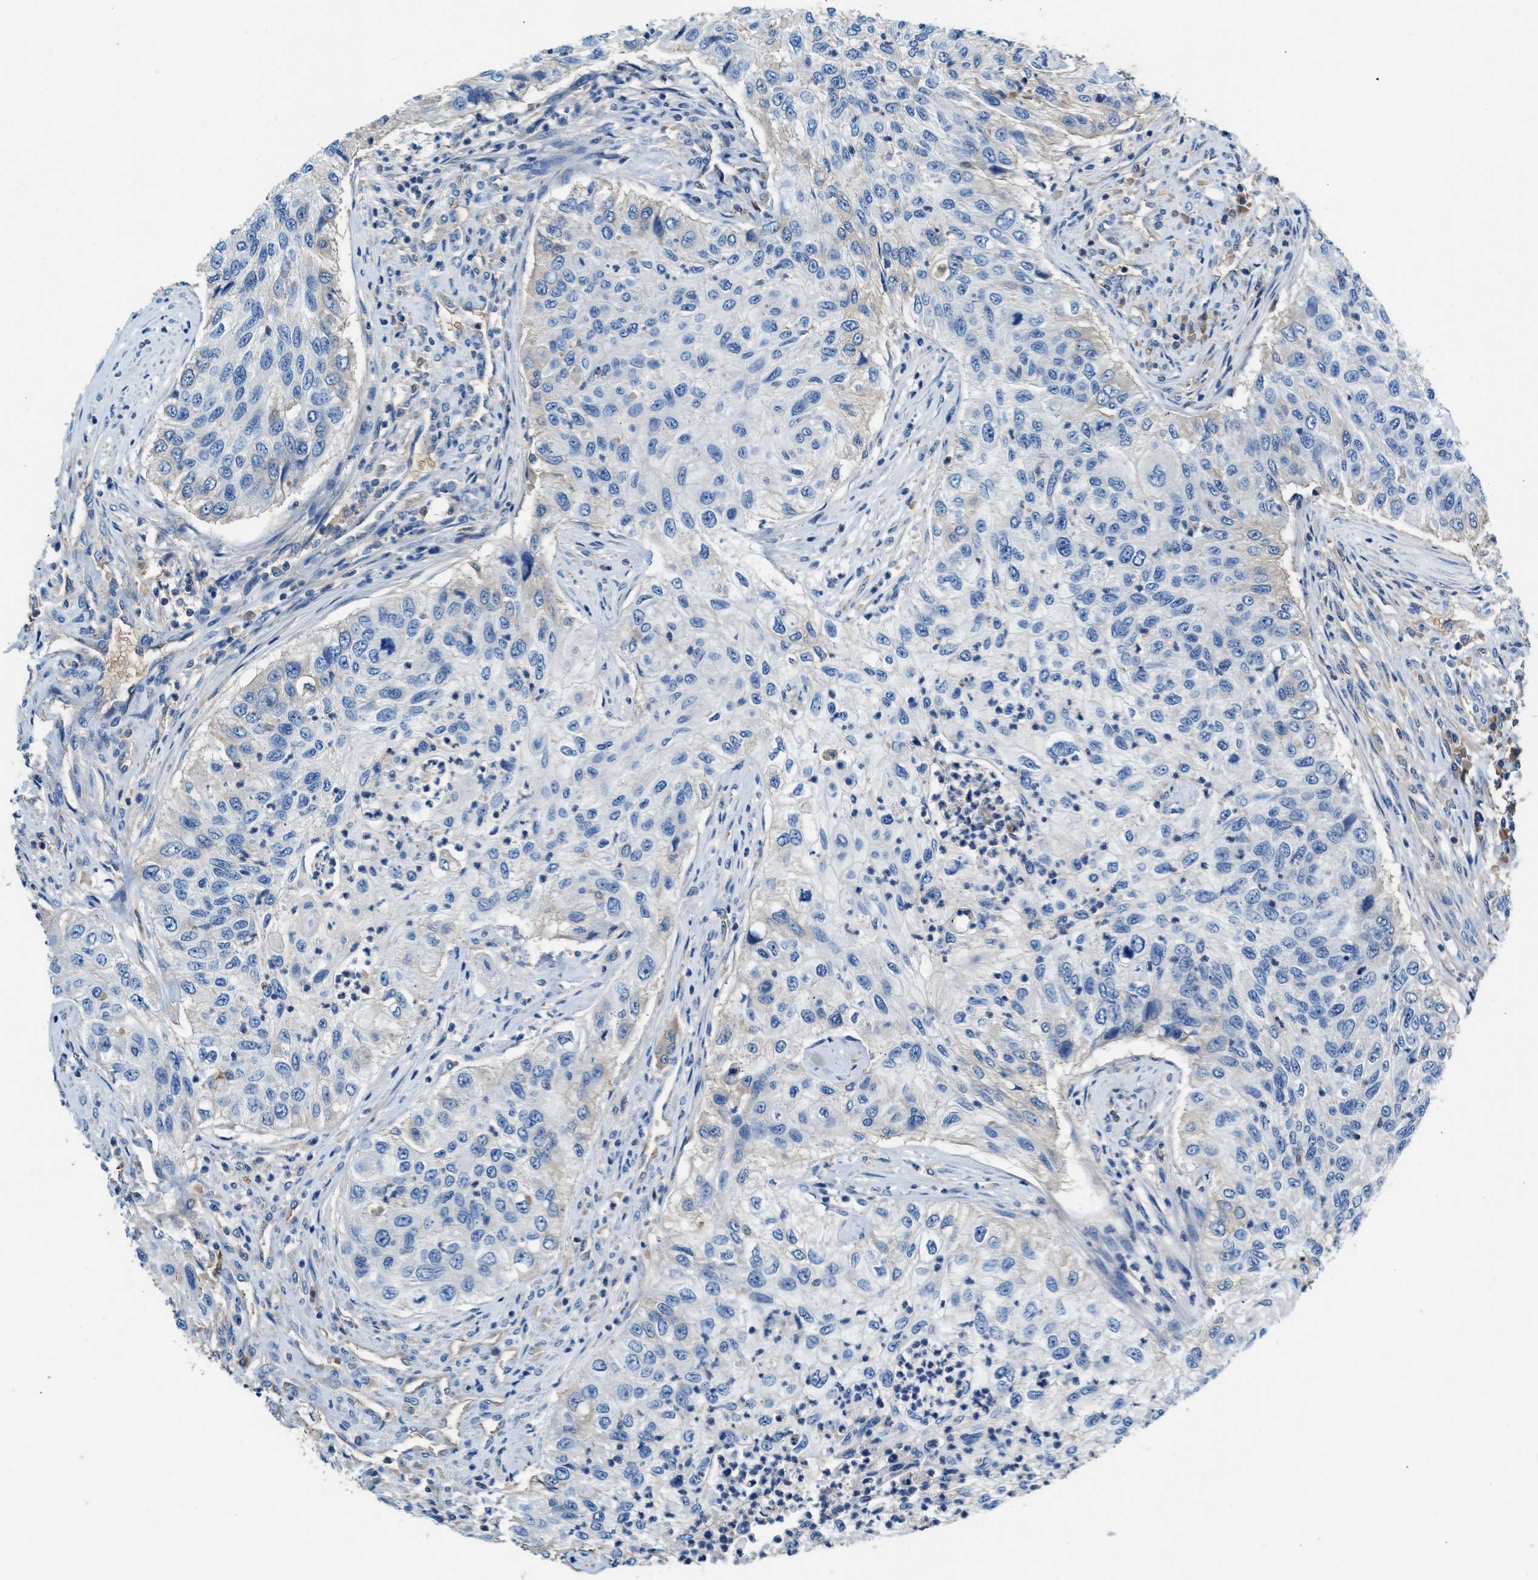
{"staining": {"intensity": "negative", "quantity": "none", "location": "none"}, "tissue": "urothelial cancer", "cell_type": "Tumor cells", "image_type": "cancer", "snomed": [{"axis": "morphology", "description": "Urothelial carcinoma, High grade"}, {"axis": "topography", "description": "Urinary bladder"}], "caption": "Immunohistochemical staining of urothelial cancer demonstrates no significant expression in tumor cells.", "gene": "RWDD2B", "patient": {"sex": "female", "age": 60}}